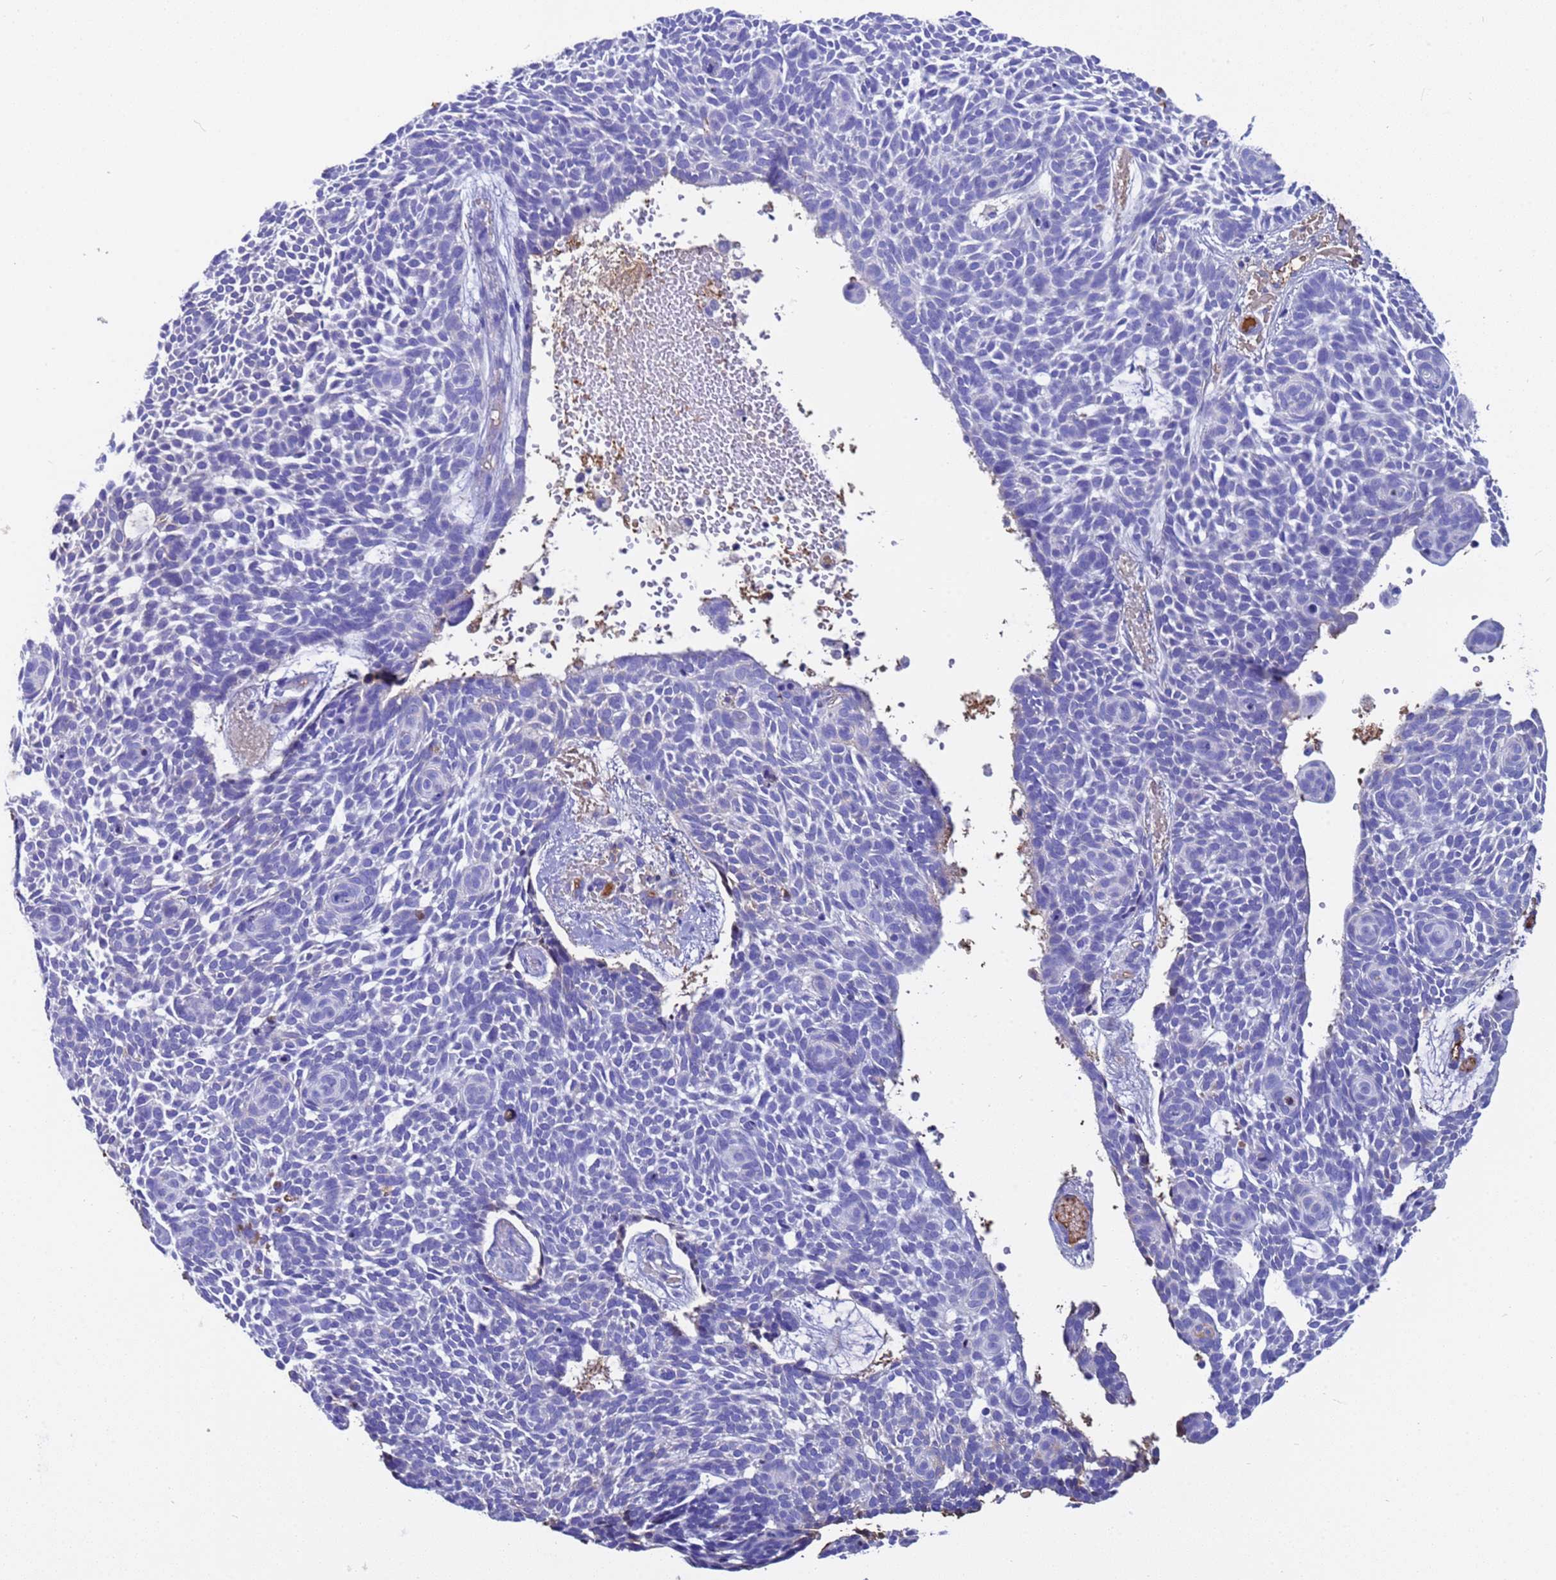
{"staining": {"intensity": "weak", "quantity": "<25%", "location": "cytoplasmic/membranous"}, "tissue": "skin cancer", "cell_type": "Tumor cells", "image_type": "cancer", "snomed": [{"axis": "morphology", "description": "Basal cell carcinoma"}, {"axis": "topography", "description": "Skin"}], "caption": "IHC of human skin basal cell carcinoma reveals no positivity in tumor cells. (Brightfield microscopy of DAB immunohistochemistry at high magnification).", "gene": "H1-7", "patient": {"sex": "male", "age": 61}}